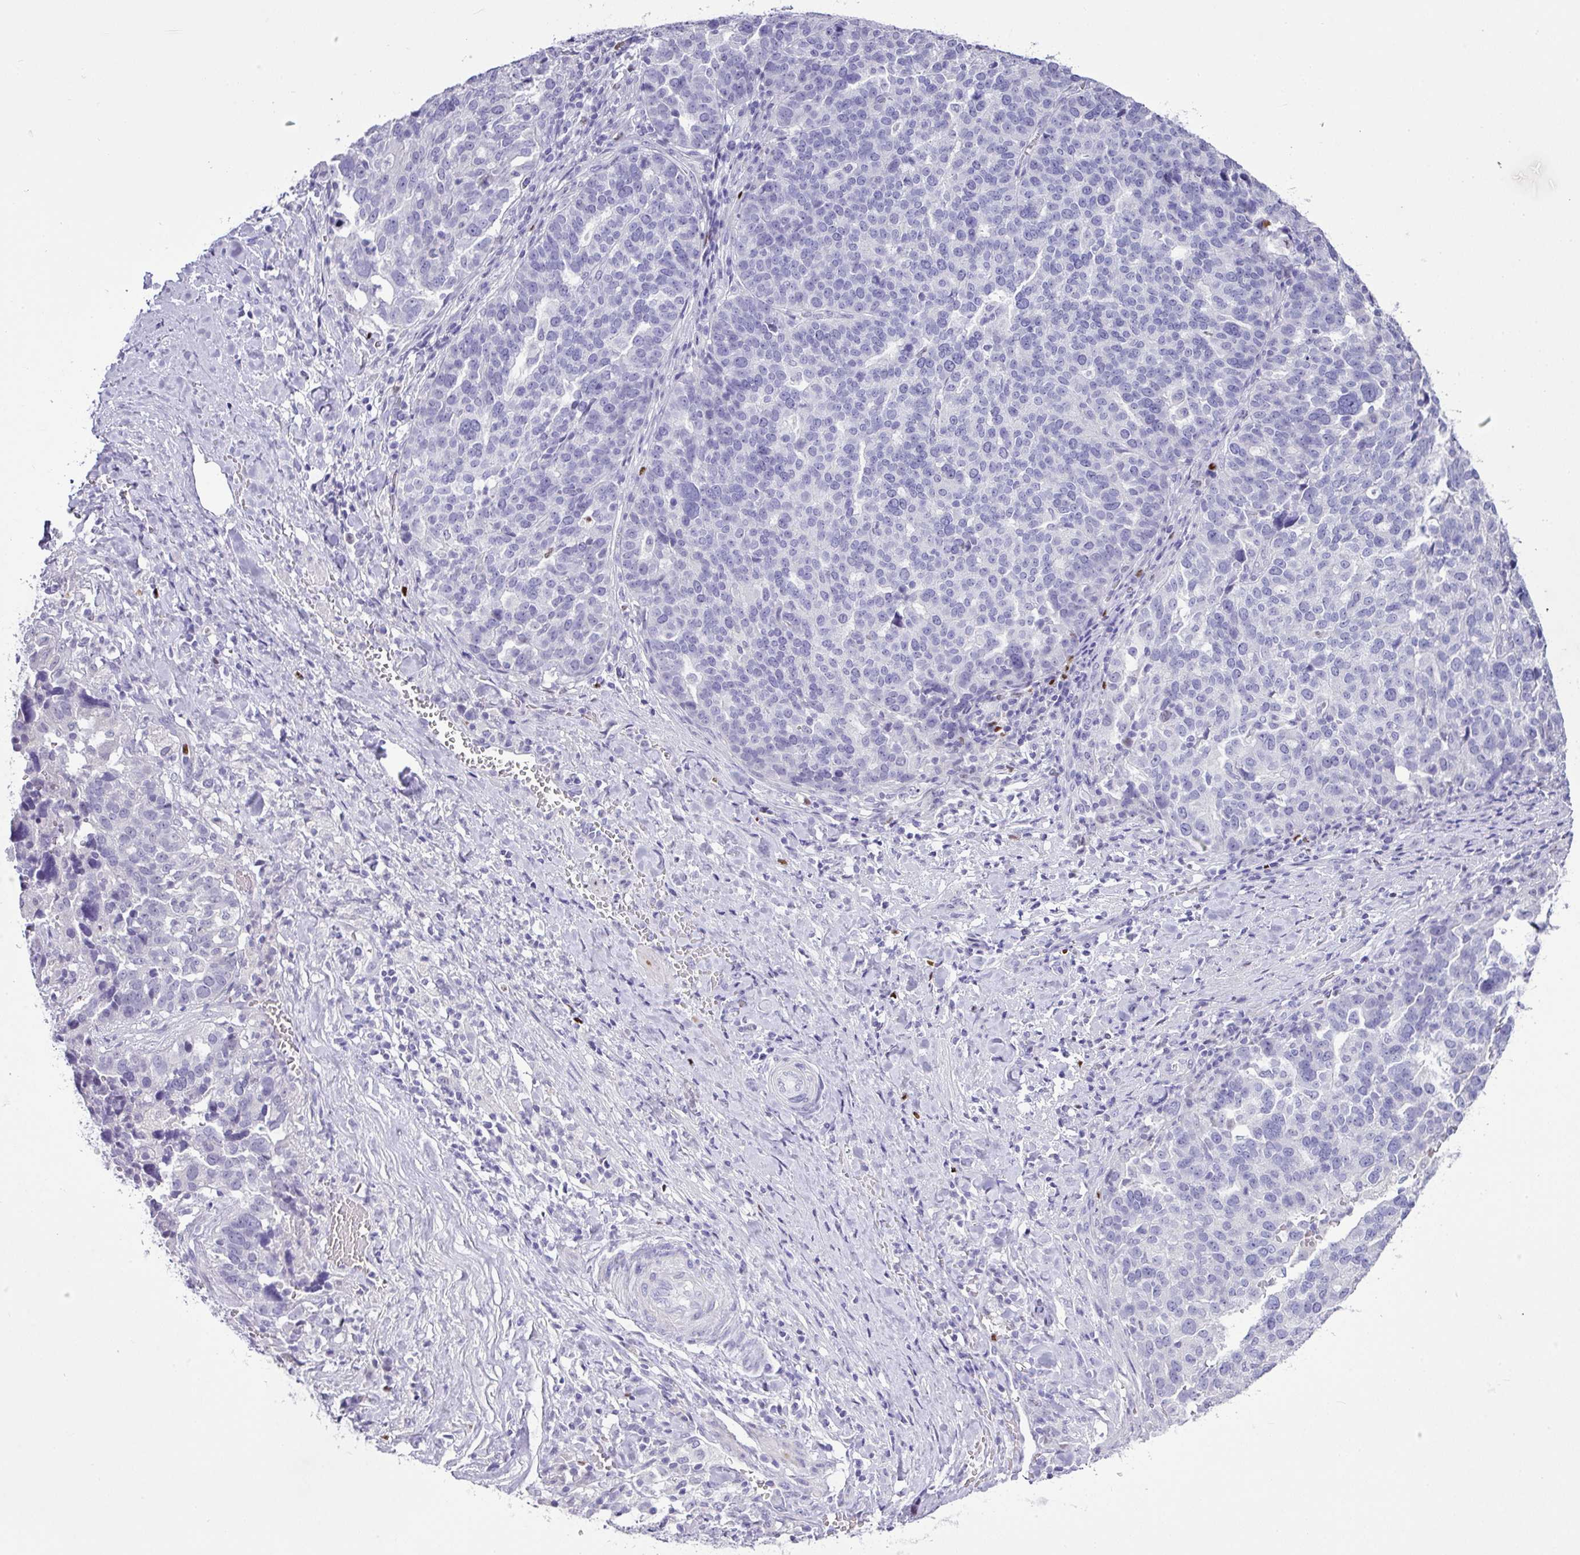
{"staining": {"intensity": "negative", "quantity": "none", "location": "none"}, "tissue": "ovarian cancer", "cell_type": "Tumor cells", "image_type": "cancer", "snomed": [{"axis": "morphology", "description": "Cystadenocarcinoma, serous, NOS"}, {"axis": "topography", "description": "Ovary"}], "caption": "IHC micrograph of neoplastic tissue: human serous cystadenocarcinoma (ovarian) stained with DAB (3,3'-diaminobenzidine) exhibits no significant protein staining in tumor cells. (Immunohistochemistry (ihc), brightfield microscopy, high magnification).", "gene": "BCL11A", "patient": {"sex": "female", "age": 59}}